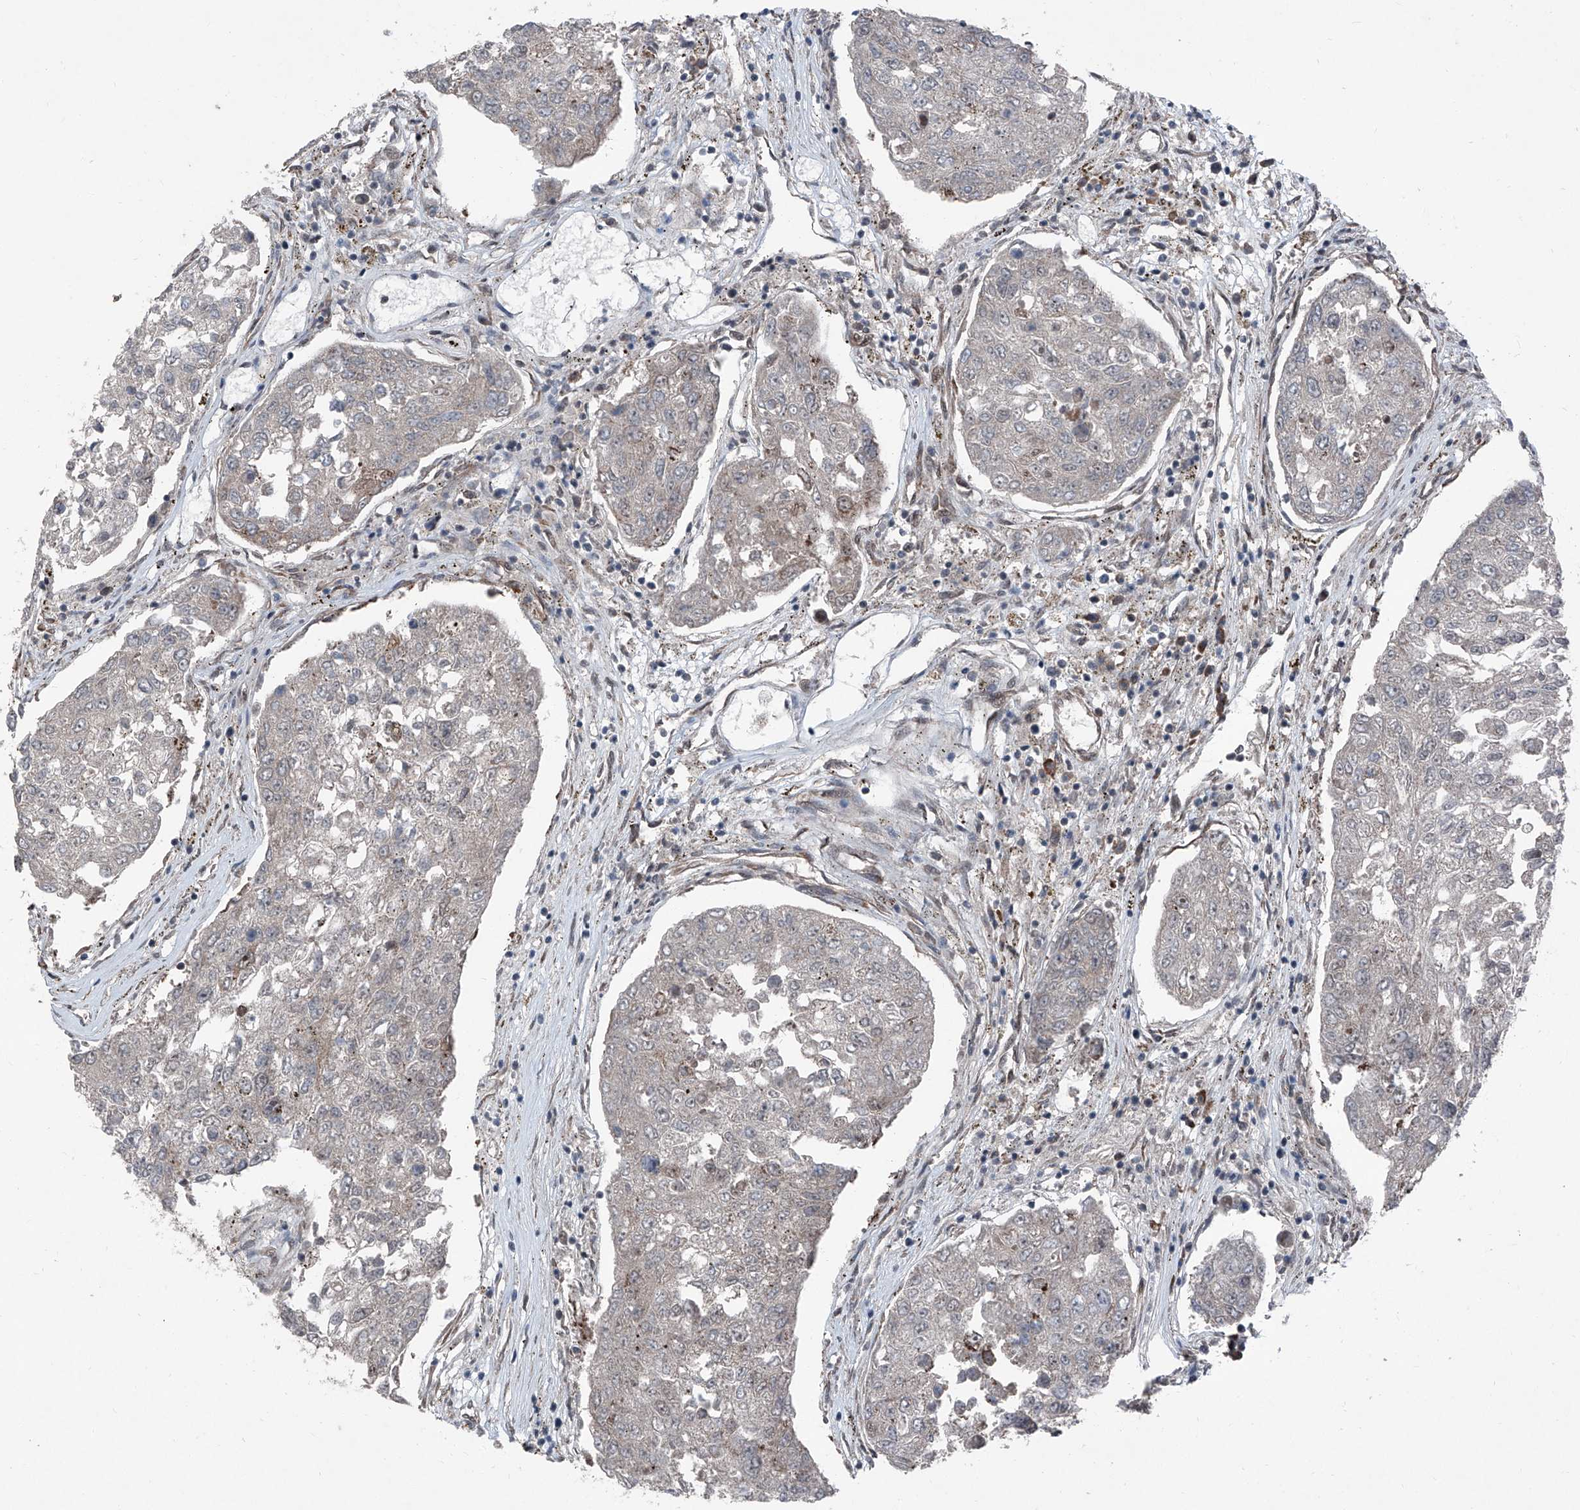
{"staining": {"intensity": "moderate", "quantity": "<25%", "location": "nuclear"}, "tissue": "urothelial cancer", "cell_type": "Tumor cells", "image_type": "cancer", "snomed": [{"axis": "morphology", "description": "Urothelial carcinoma, High grade"}, {"axis": "topography", "description": "Lymph node"}, {"axis": "topography", "description": "Urinary bladder"}], "caption": "IHC histopathology image of human high-grade urothelial carcinoma stained for a protein (brown), which demonstrates low levels of moderate nuclear expression in about <25% of tumor cells.", "gene": "COA7", "patient": {"sex": "male", "age": 51}}